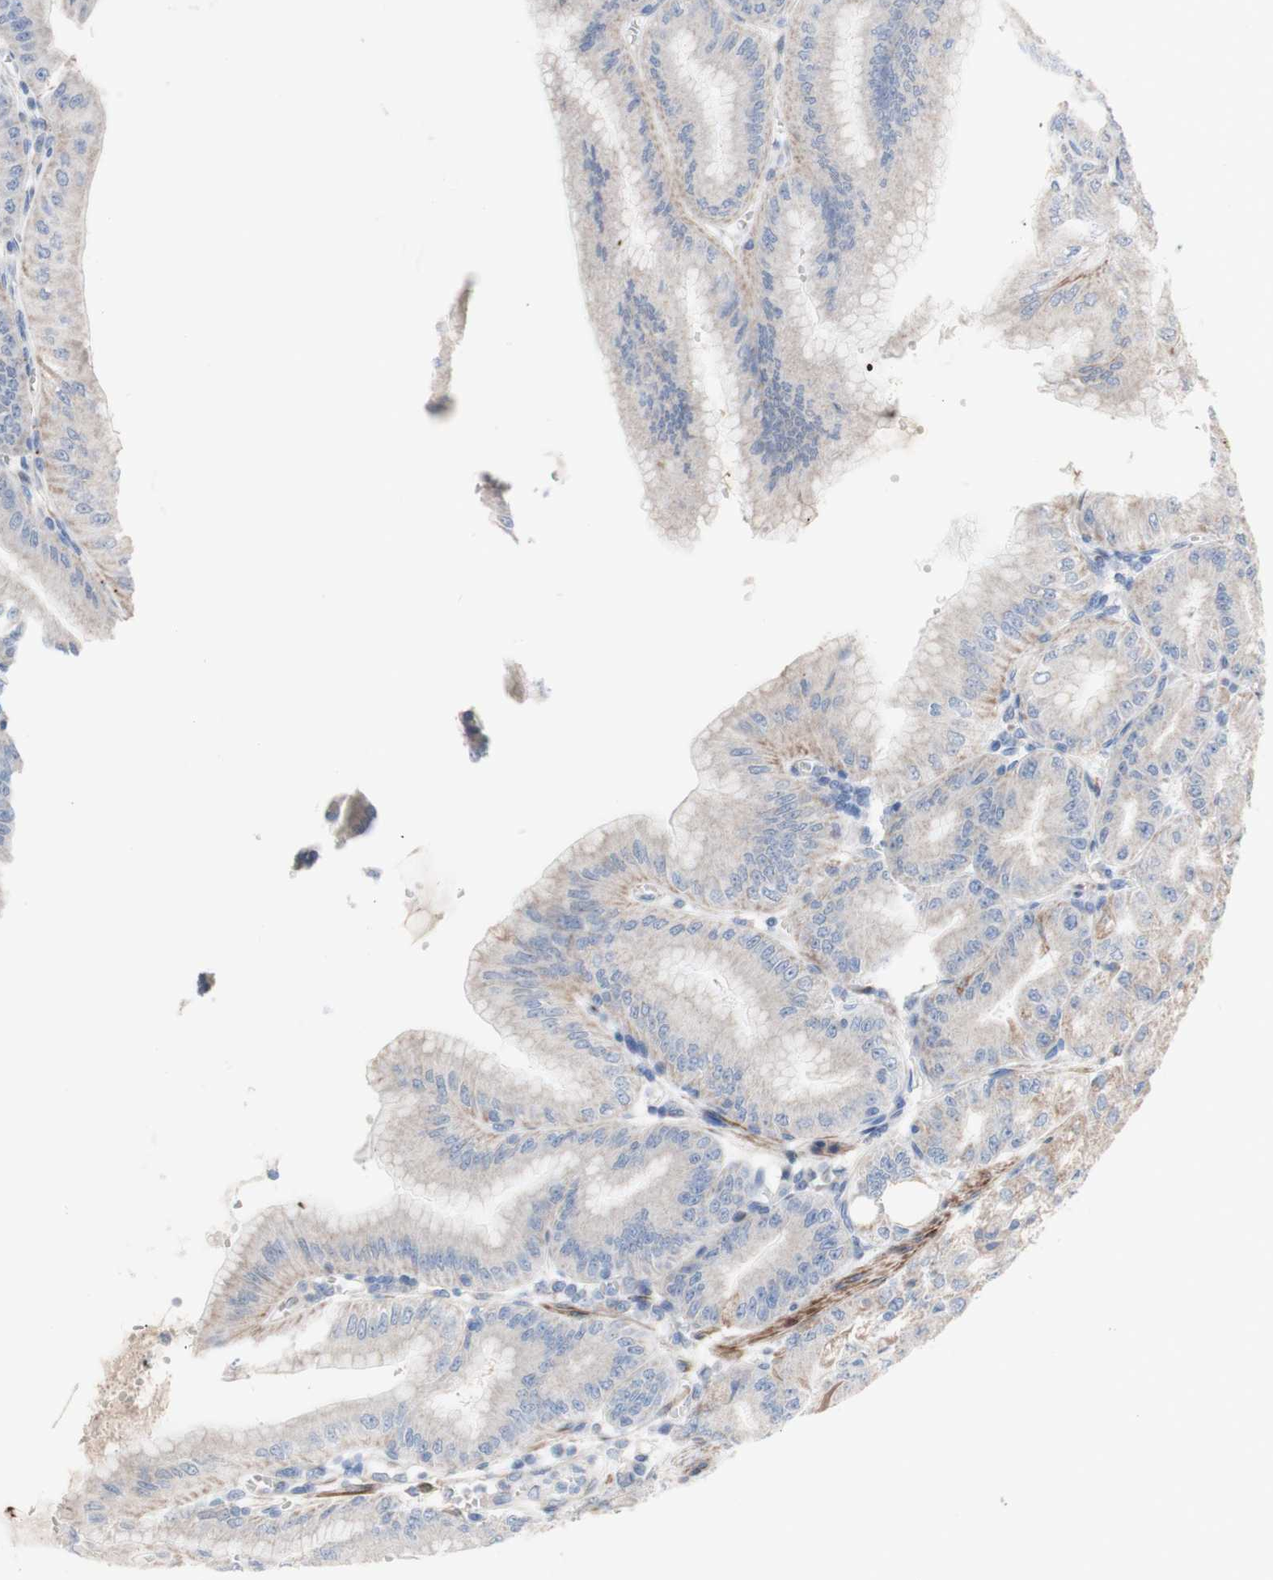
{"staining": {"intensity": "weak", "quantity": "25%-75%", "location": "cytoplasmic/membranous"}, "tissue": "stomach", "cell_type": "Glandular cells", "image_type": "normal", "snomed": [{"axis": "morphology", "description": "Normal tissue, NOS"}, {"axis": "topography", "description": "Stomach, lower"}], "caption": "Weak cytoplasmic/membranous protein expression is identified in approximately 25%-75% of glandular cells in stomach. The protein of interest is shown in brown color, while the nuclei are stained blue.", "gene": "AGPAT5", "patient": {"sex": "male", "age": 71}}